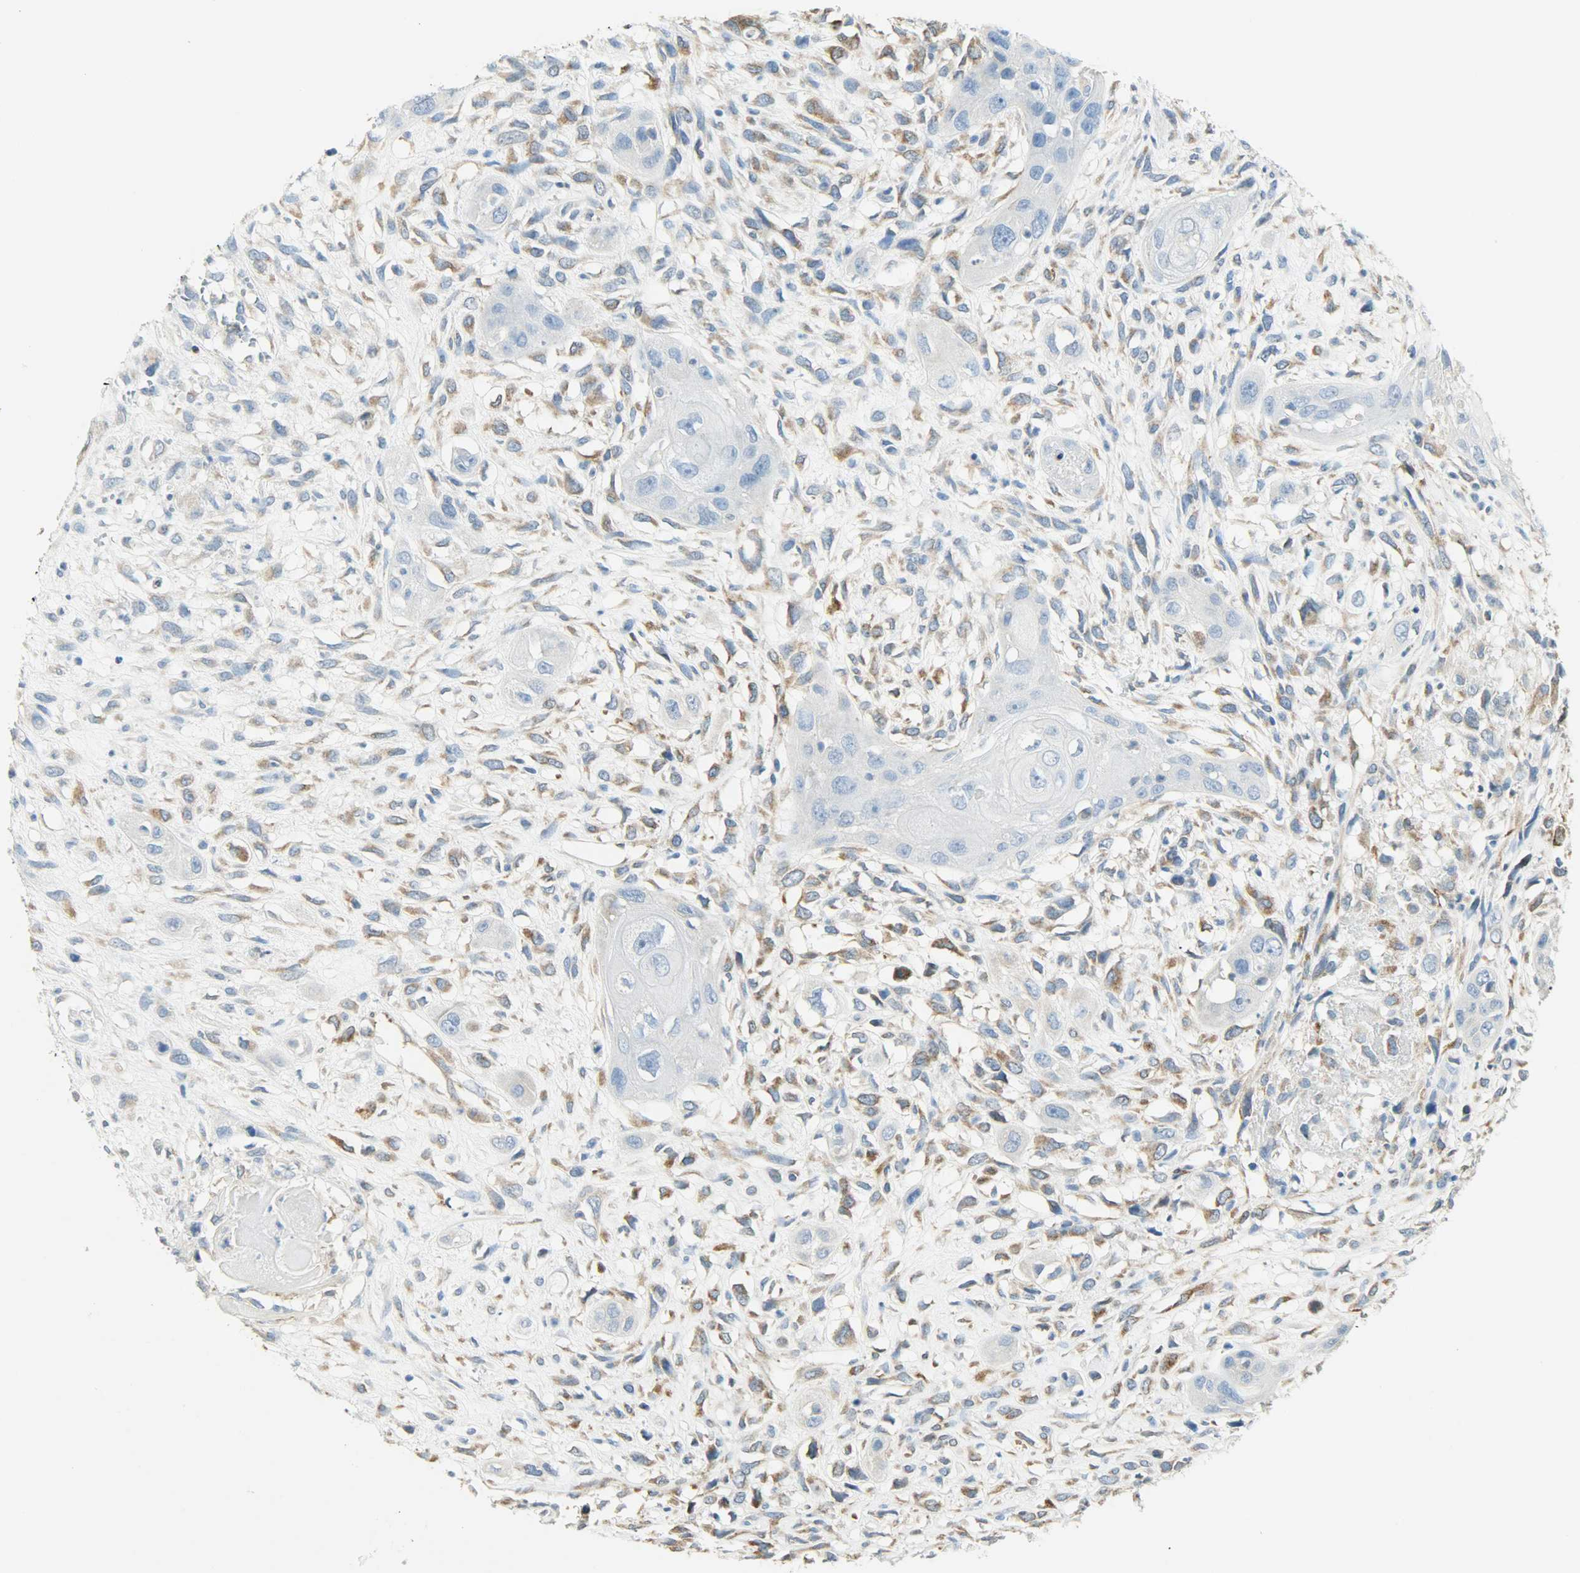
{"staining": {"intensity": "moderate", "quantity": "25%-75%", "location": "cytoplasmic/membranous"}, "tissue": "head and neck cancer", "cell_type": "Tumor cells", "image_type": "cancer", "snomed": [{"axis": "morphology", "description": "Necrosis, NOS"}, {"axis": "morphology", "description": "Neoplasm, malignant, NOS"}, {"axis": "topography", "description": "Salivary gland"}, {"axis": "topography", "description": "Head-Neck"}], "caption": "High-magnification brightfield microscopy of head and neck malignant neoplasm stained with DAB (brown) and counterstained with hematoxylin (blue). tumor cells exhibit moderate cytoplasmic/membranous positivity is present in approximately25%-75% of cells. Using DAB (3,3'-diaminobenzidine) (brown) and hematoxylin (blue) stains, captured at high magnification using brightfield microscopy.", "gene": "PKD2", "patient": {"sex": "male", "age": 43}}